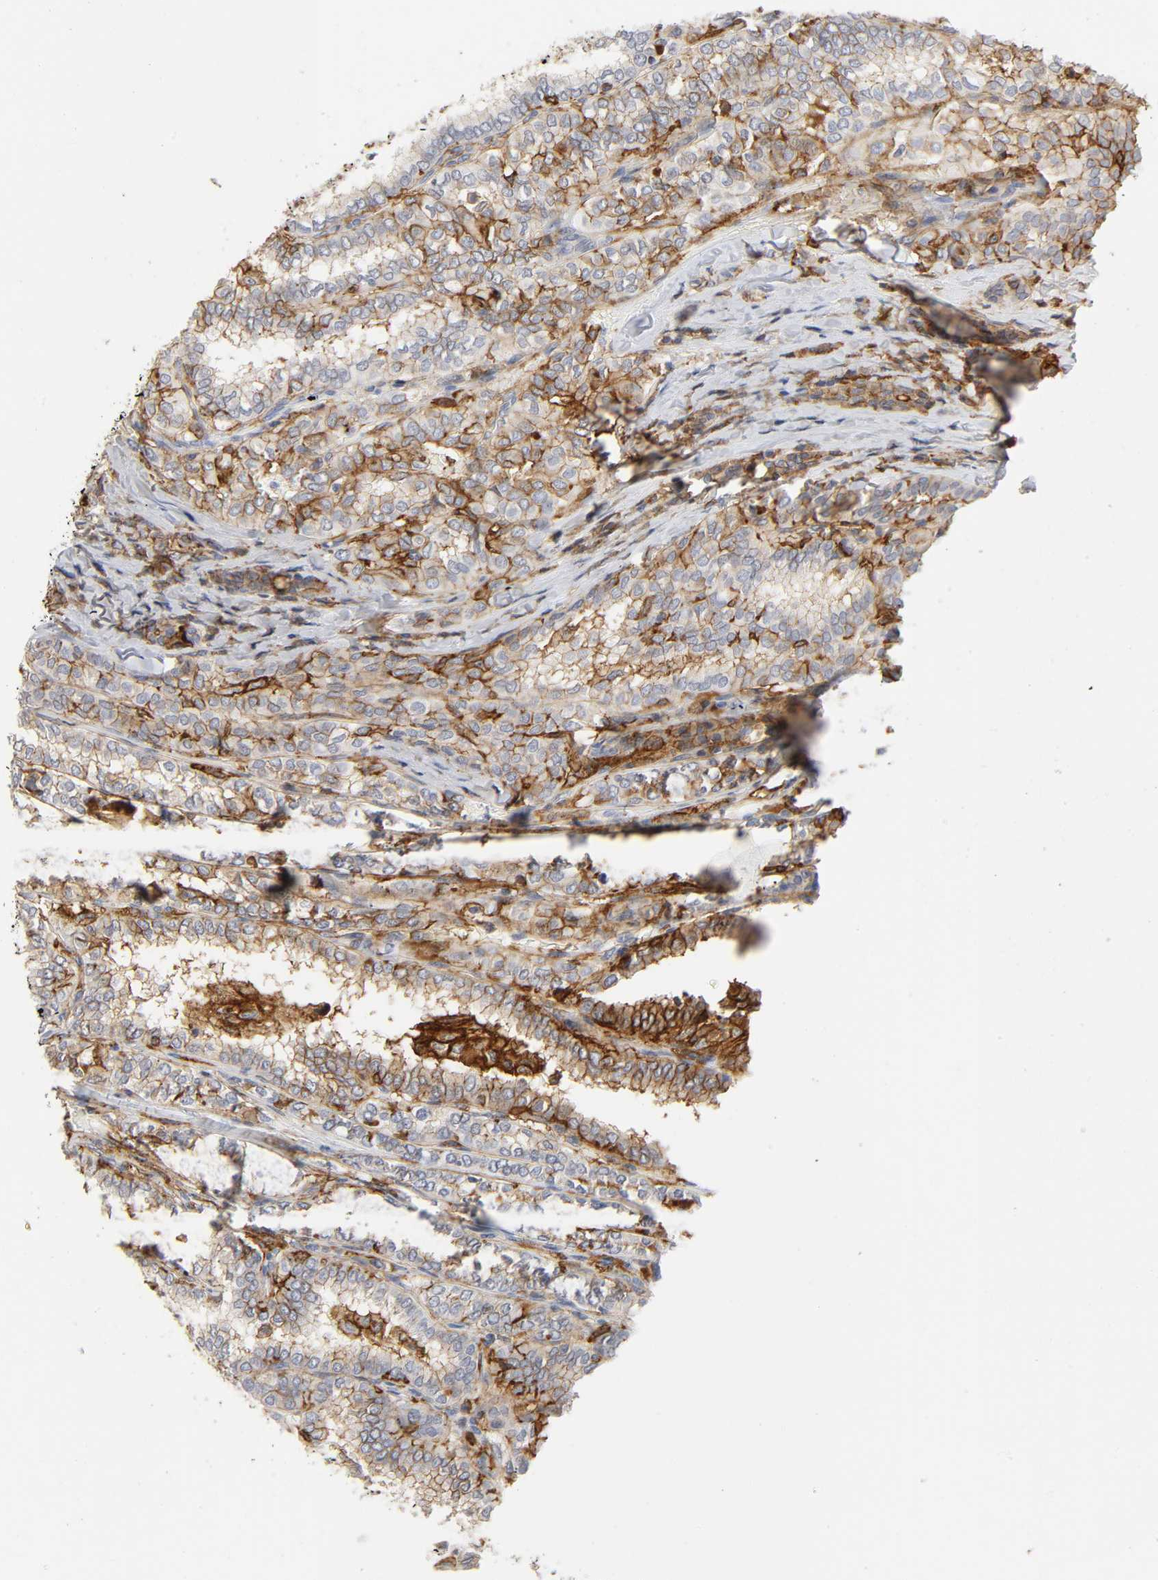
{"staining": {"intensity": "moderate", "quantity": "25%-75%", "location": "cytoplasmic/membranous"}, "tissue": "thyroid cancer", "cell_type": "Tumor cells", "image_type": "cancer", "snomed": [{"axis": "morphology", "description": "Papillary adenocarcinoma, NOS"}, {"axis": "topography", "description": "Thyroid gland"}], "caption": "Papillary adenocarcinoma (thyroid) stained with a brown dye demonstrates moderate cytoplasmic/membranous positive staining in about 25%-75% of tumor cells.", "gene": "LYN", "patient": {"sex": "female", "age": 30}}